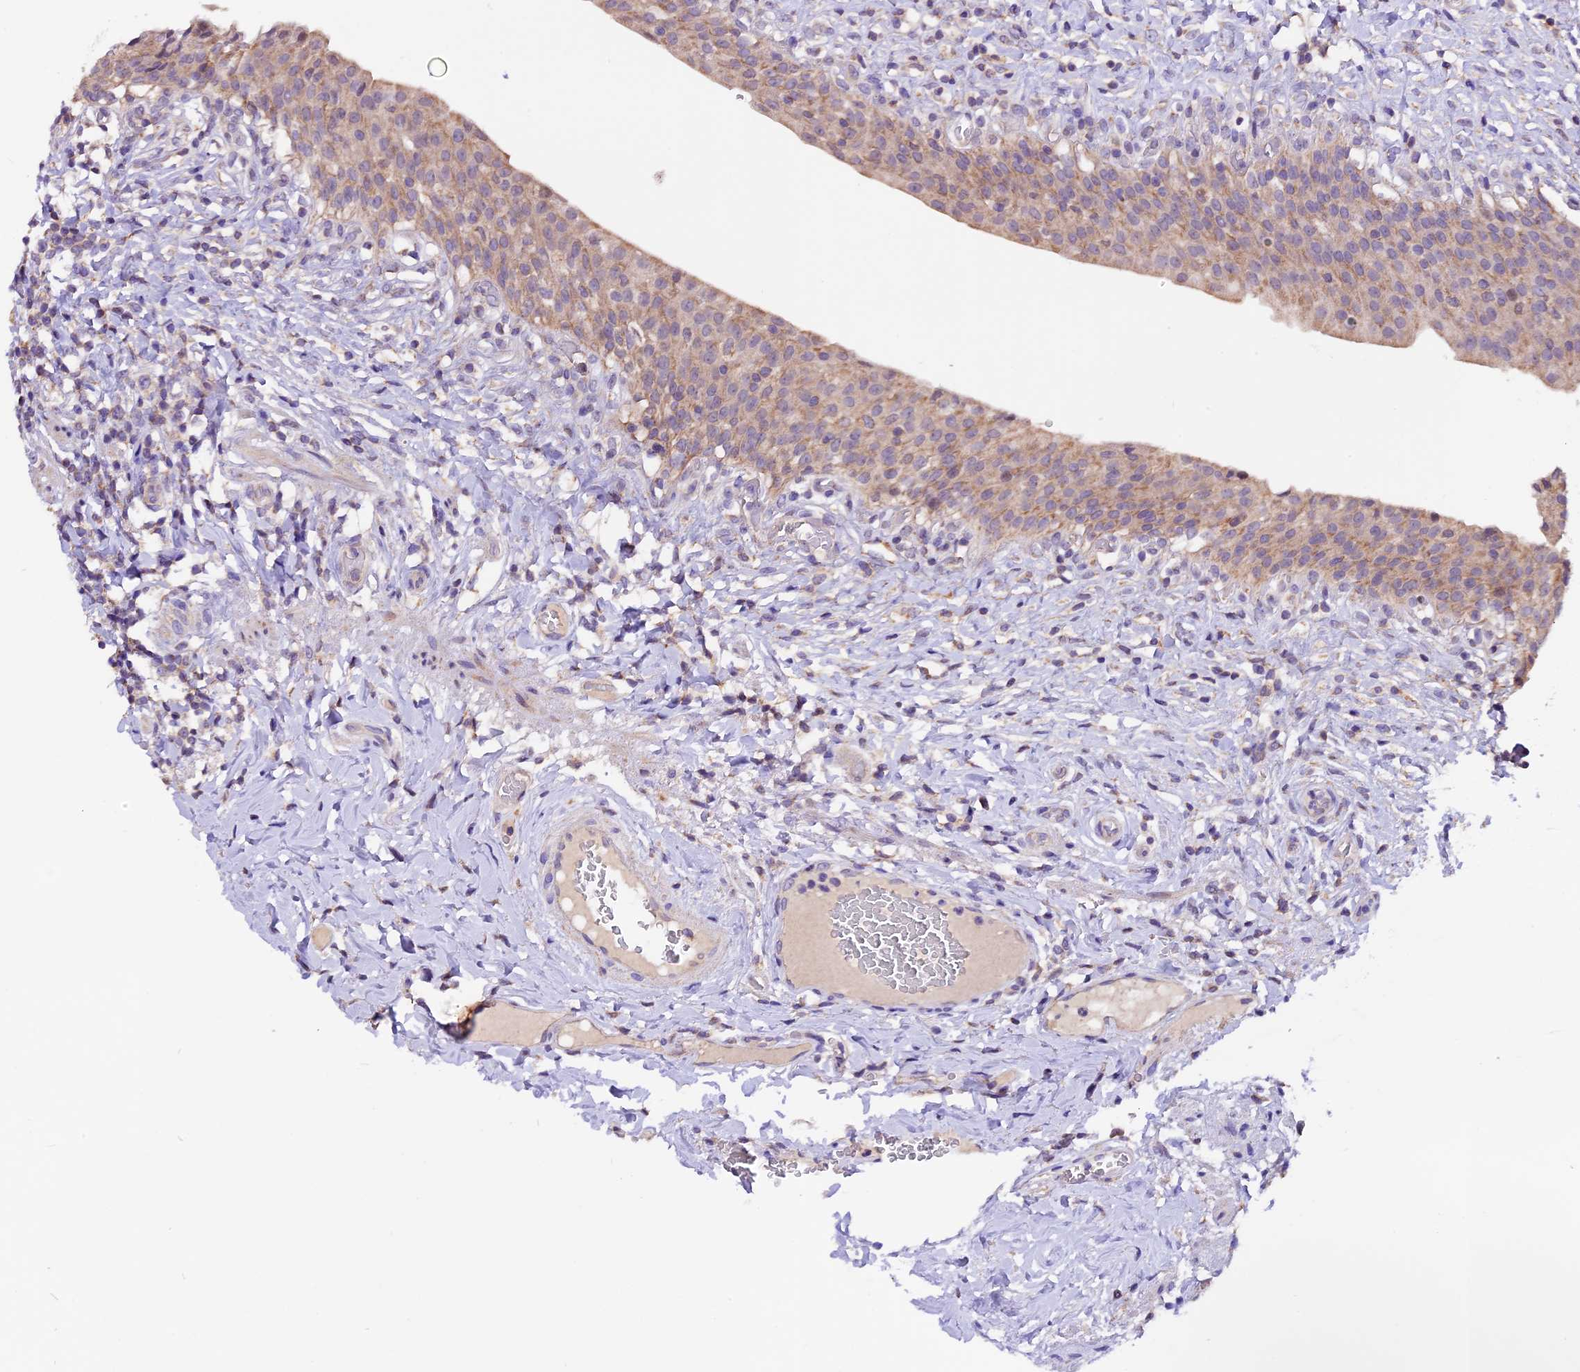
{"staining": {"intensity": "weak", "quantity": "<25%", "location": "cytoplasmic/membranous"}, "tissue": "urinary bladder", "cell_type": "Urothelial cells", "image_type": "normal", "snomed": [{"axis": "morphology", "description": "Normal tissue, NOS"}, {"axis": "morphology", "description": "Inflammation, NOS"}, {"axis": "topography", "description": "Urinary bladder"}], "caption": "A photomicrograph of human urinary bladder is negative for staining in urothelial cells. (Brightfield microscopy of DAB immunohistochemistry at high magnification).", "gene": "DDX28", "patient": {"sex": "male", "age": 64}}